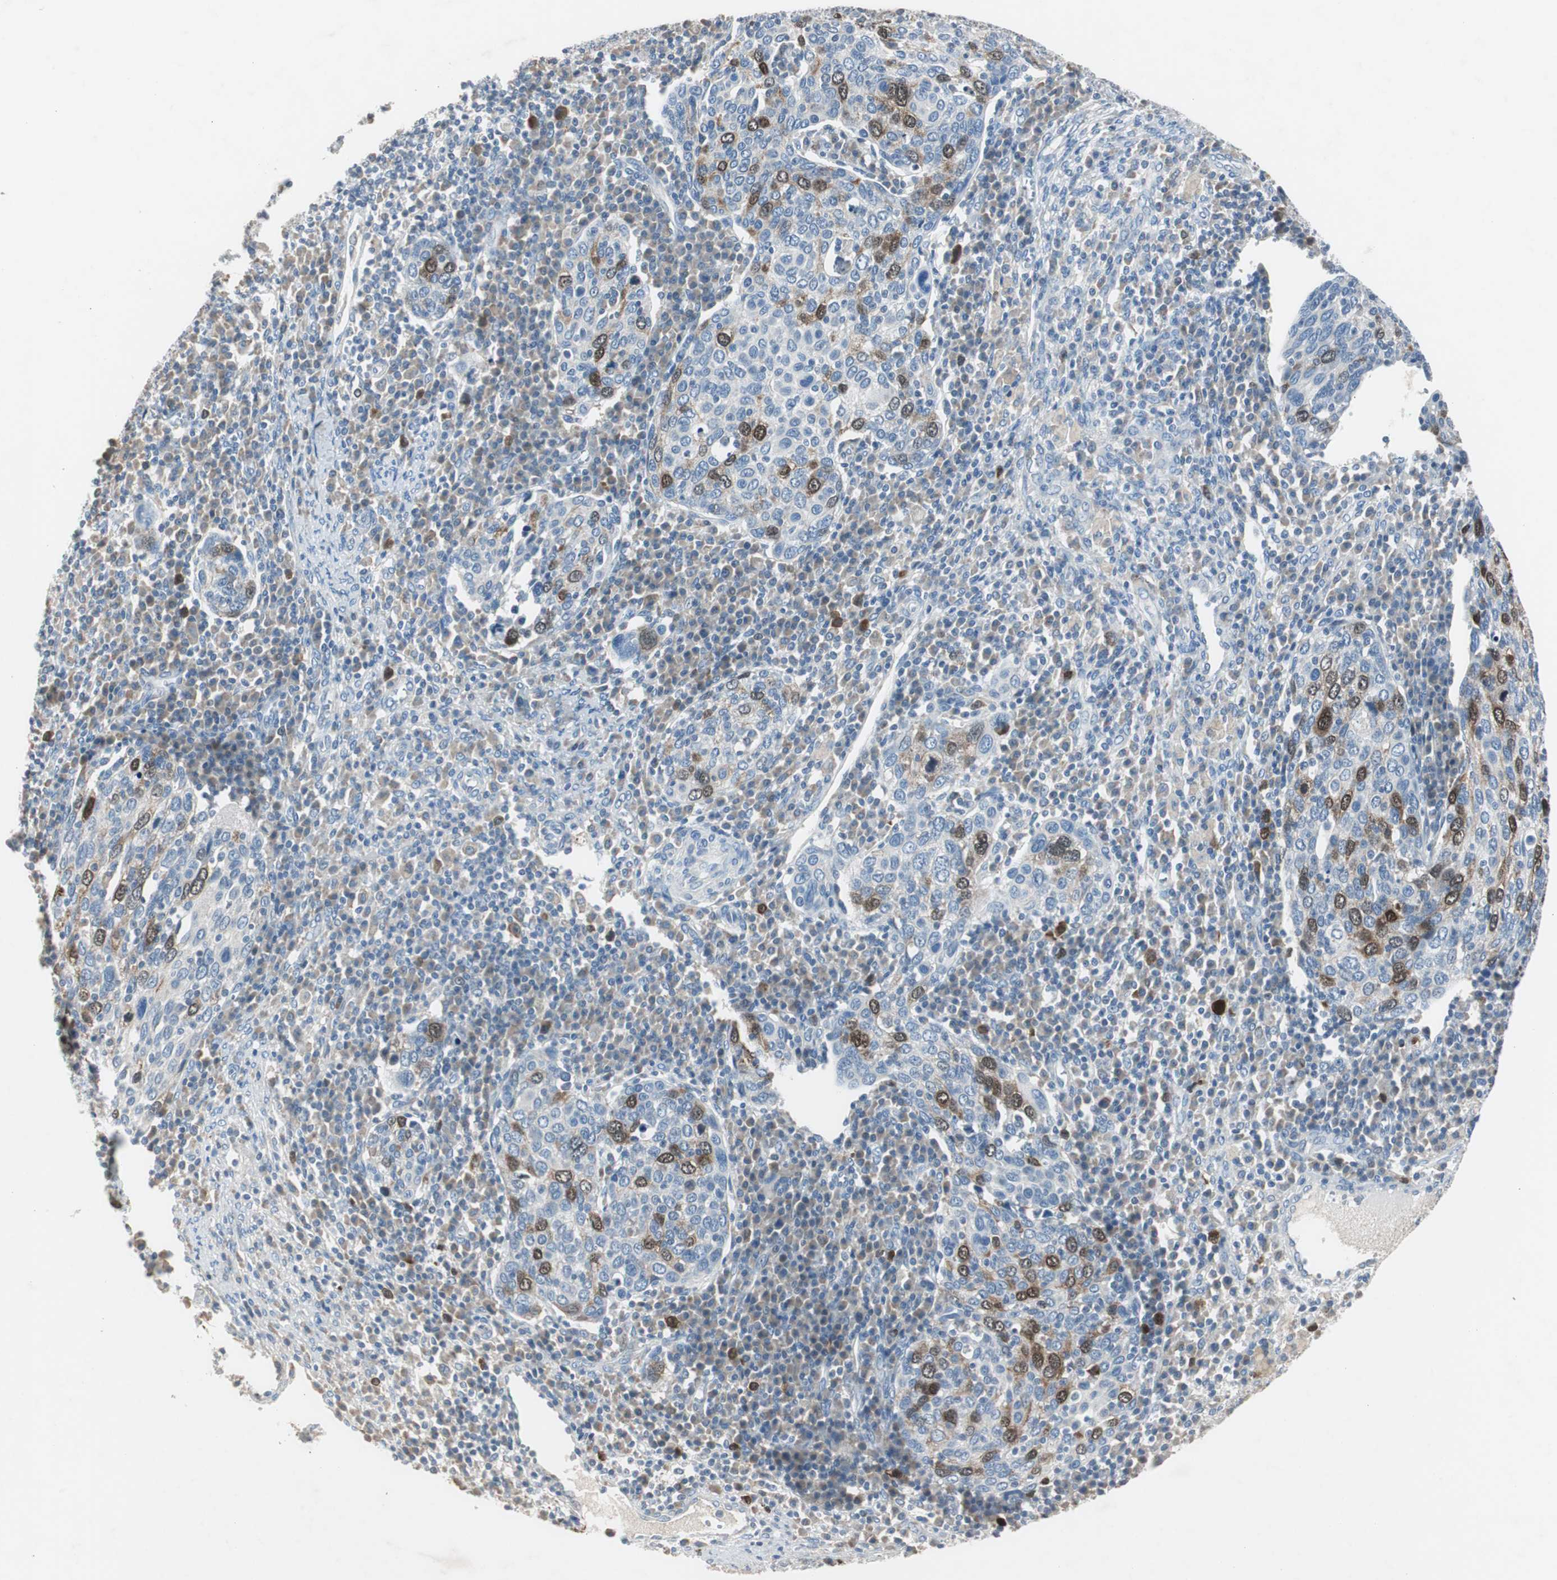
{"staining": {"intensity": "strong", "quantity": "<25%", "location": "cytoplasmic/membranous"}, "tissue": "cervical cancer", "cell_type": "Tumor cells", "image_type": "cancer", "snomed": [{"axis": "morphology", "description": "Squamous cell carcinoma, NOS"}, {"axis": "topography", "description": "Cervix"}], "caption": "This image demonstrates cervical squamous cell carcinoma stained with IHC to label a protein in brown. The cytoplasmic/membranous of tumor cells show strong positivity for the protein. Nuclei are counter-stained blue.", "gene": "TK1", "patient": {"sex": "female", "age": 40}}